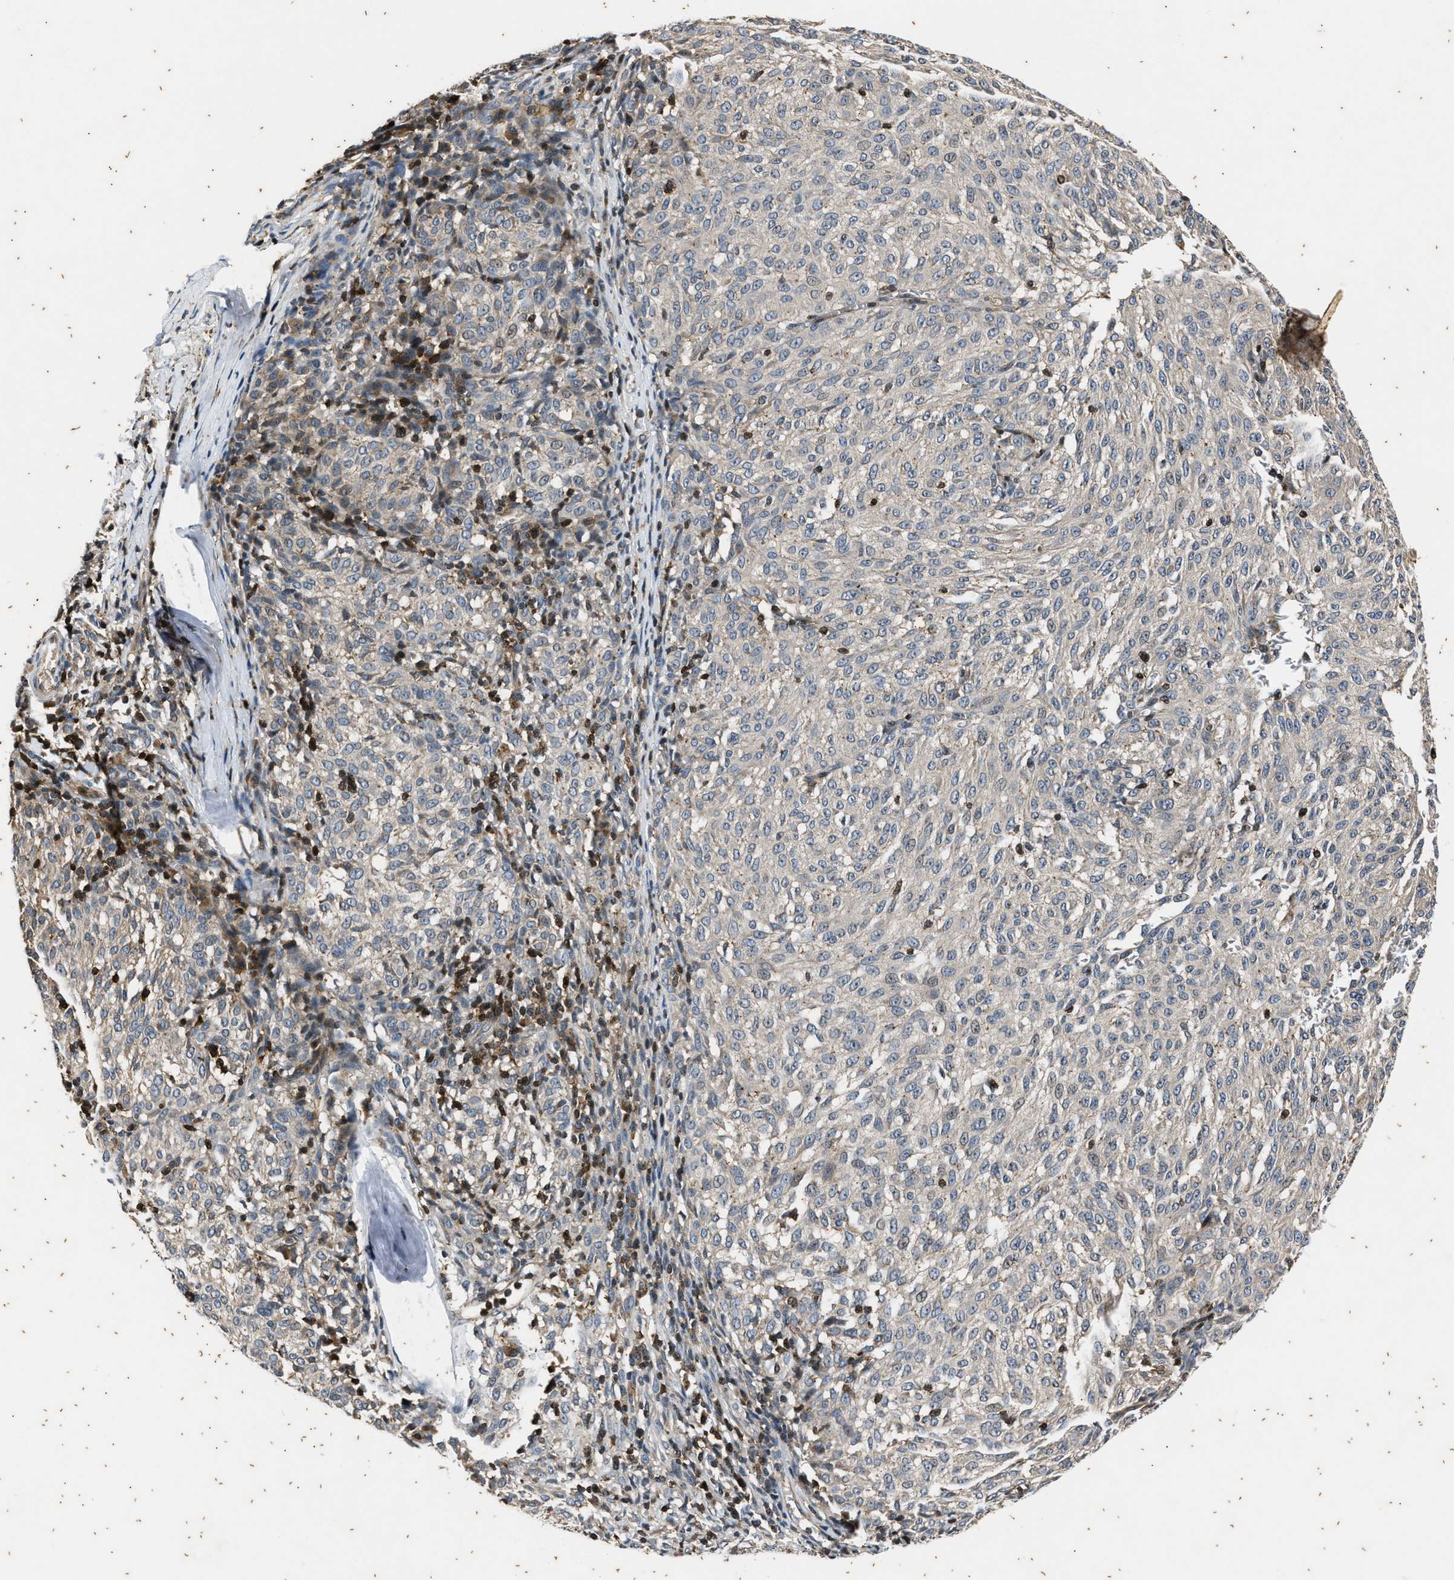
{"staining": {"intensity": "negative", "quantity": "none", "location": "none"}, "tissue": "melanoma", "cell_type": "Tumor cells", "image_type": "cancer", "snomed": [{"axis": "morphology", "description": "Malignant melanoma, NOS"}, {"axis": "topography", "description": "Skin"}], "caption": "High power microscopy micrograph of an IHC image of malignant melanoma, revealing no significant staining in tumor cells.", "gene": "PTPN7", "patient": {"sex": "female", "age": 72}}